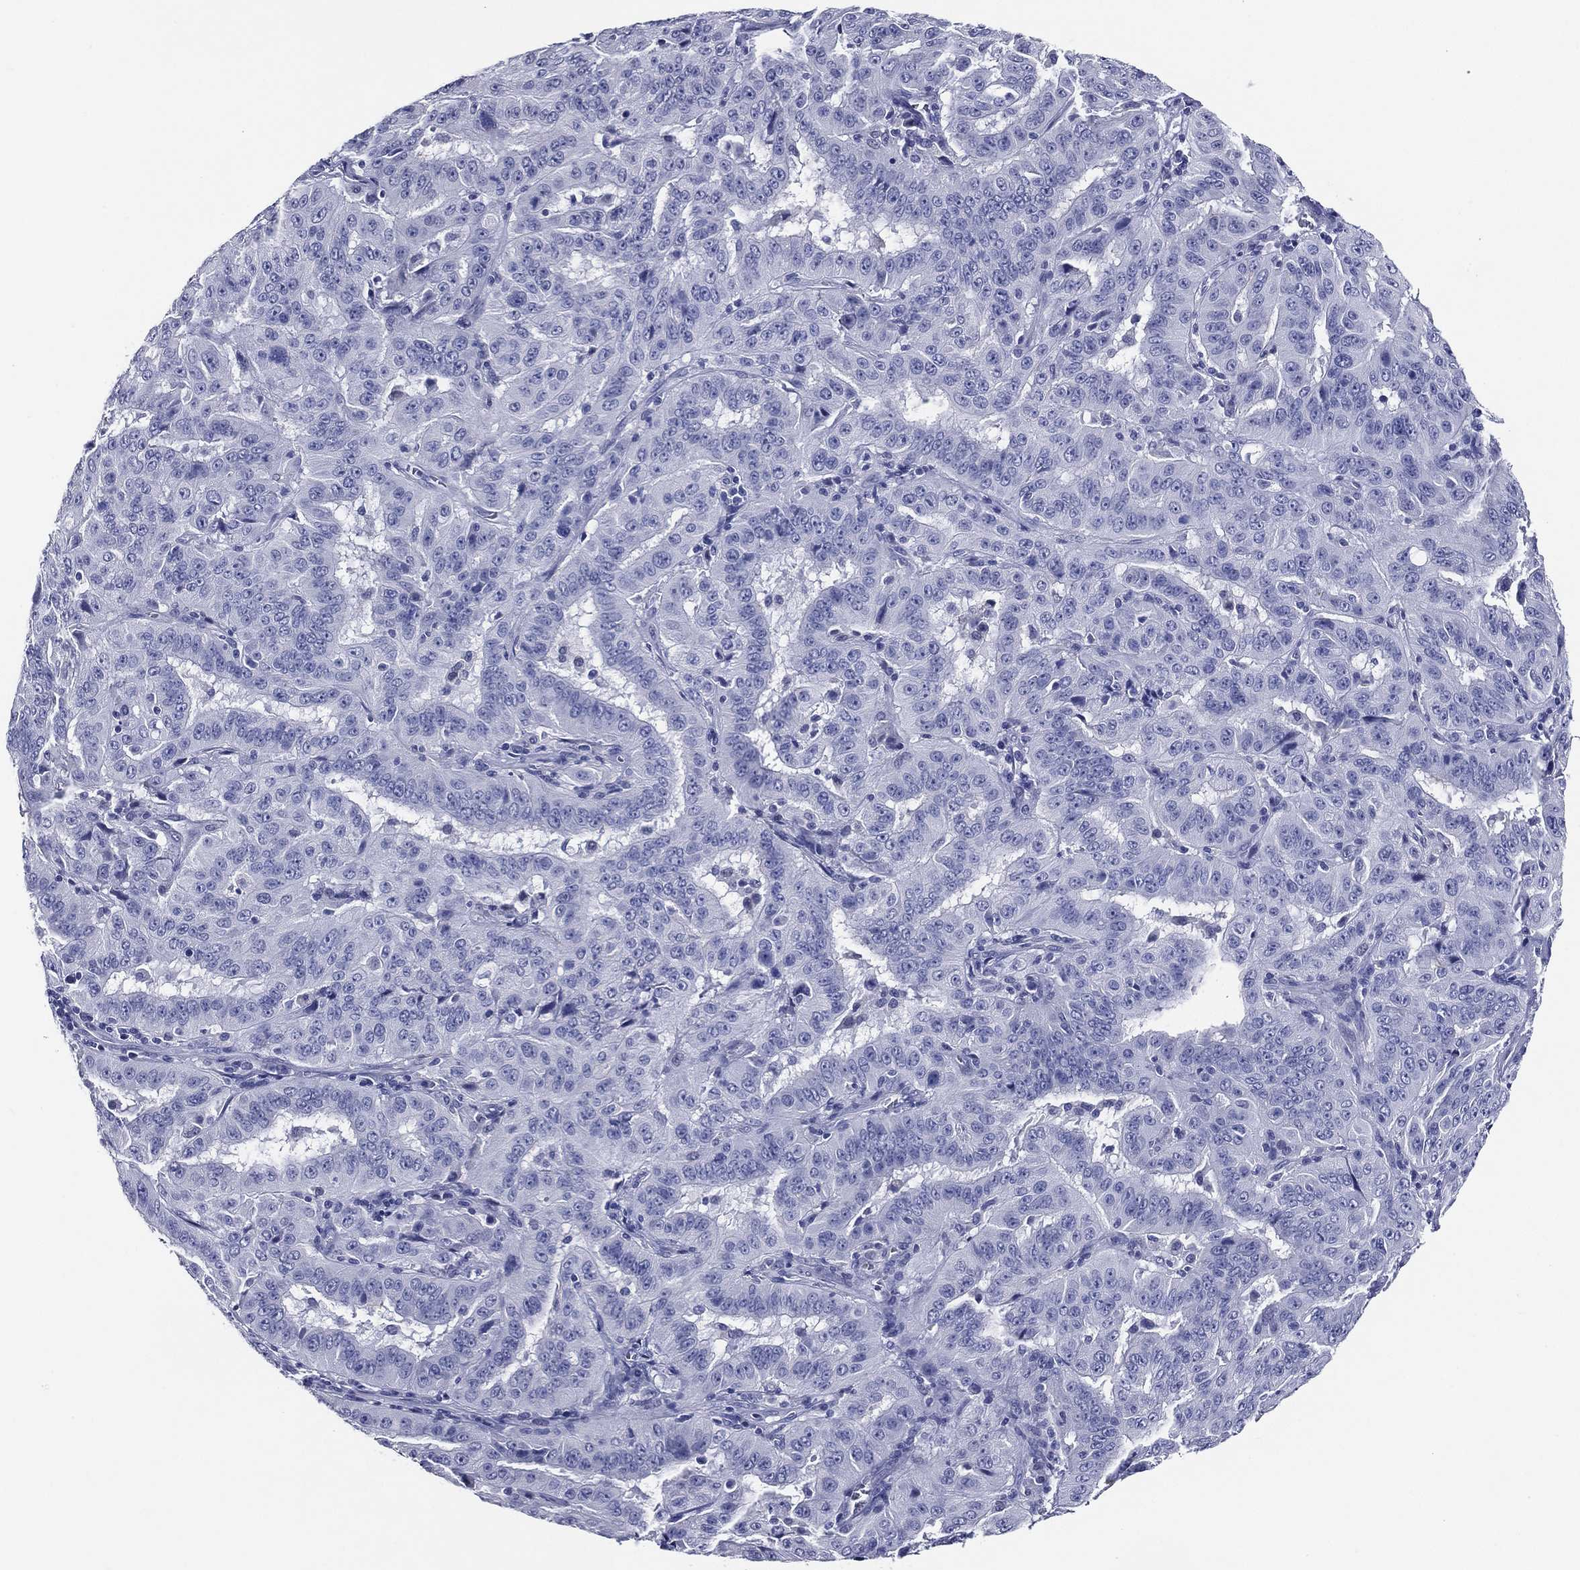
{"staining": {"intensity": "negative", "quantity": "none", "location": "none"}, "tissue": "pancreatic cancer", "cell_type": "Tumor cells", "image_type": "cancer", "snomed": [{"axis": "morphology", "description": "Adenocarcinoma, NOS"}, {"axis": "topography", "description": "Pancreas"}], "caption": "Tumor cells are negative for protein expression in human pancreatic adenocarcinoma. Brightfield microscopy of immunohistochemistry (IHC) stained with DAB (brown) and hematoxylin (blue), captured at high magnification.", "gene": "ACE2", "patient": {"sex": "male", "age": 63}}